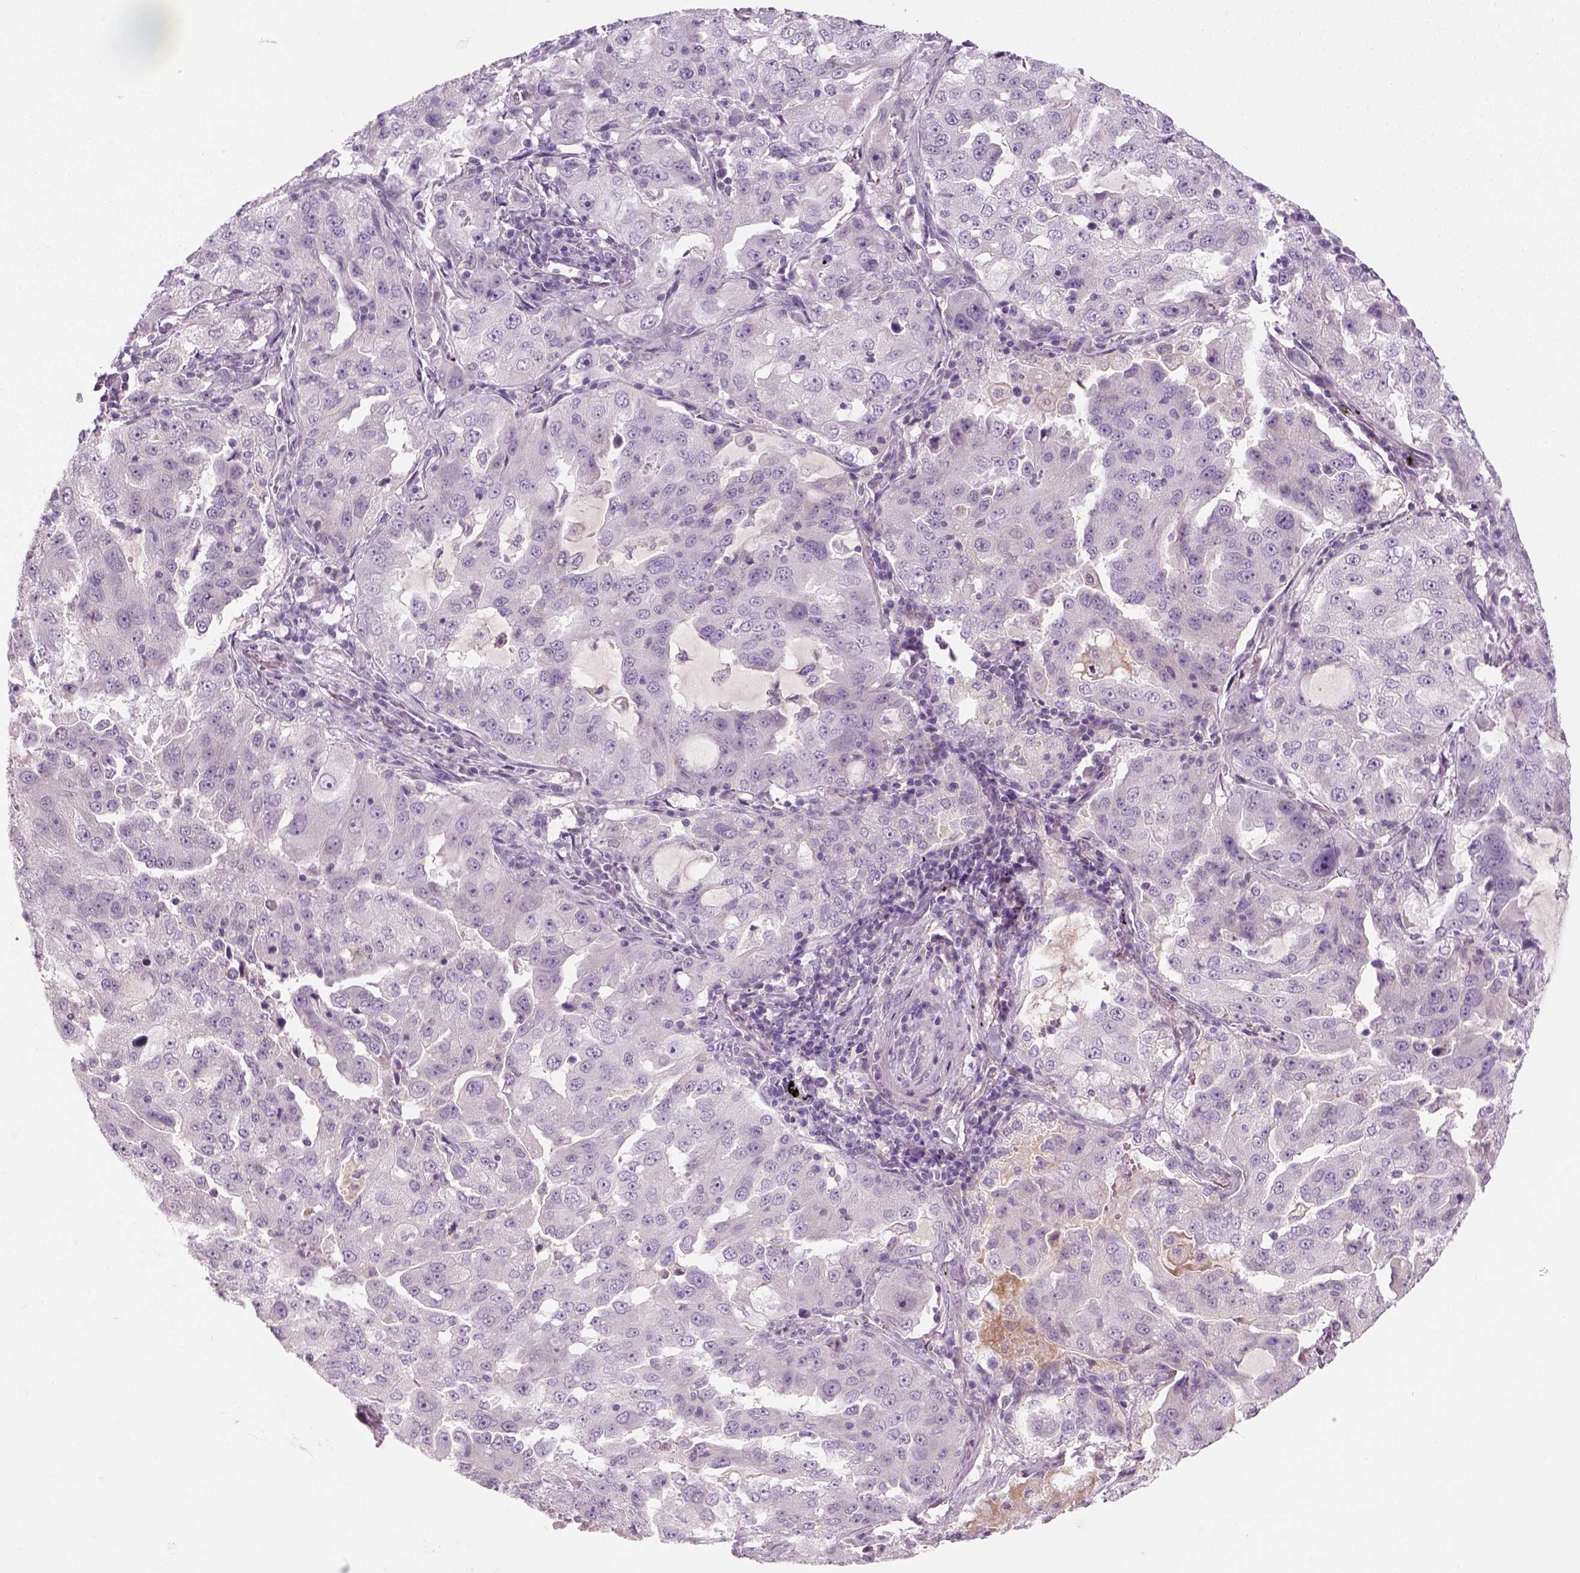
{"staining": {"intensity": "negative", "quantity": "none", "location": "none"}, "tissue": "lung cancer", "cell_type": "Tumor cells", "image_type": "cancer", "snomed": [{"axis": "morphology", "description": "Adenocarcinoma, NOS"}, {"axis": "topography", "description": "Lung"}], "caption": "IHC image of human lung cancer (adenocarcinoma) stained for a protein (brown), which demonstrates no staining in tumor cells. (Immunohistochemistry, brightfield microscopy, high magnification).", "gene": "GFI1B", "patient": {"sex": "female", "age": 61}}